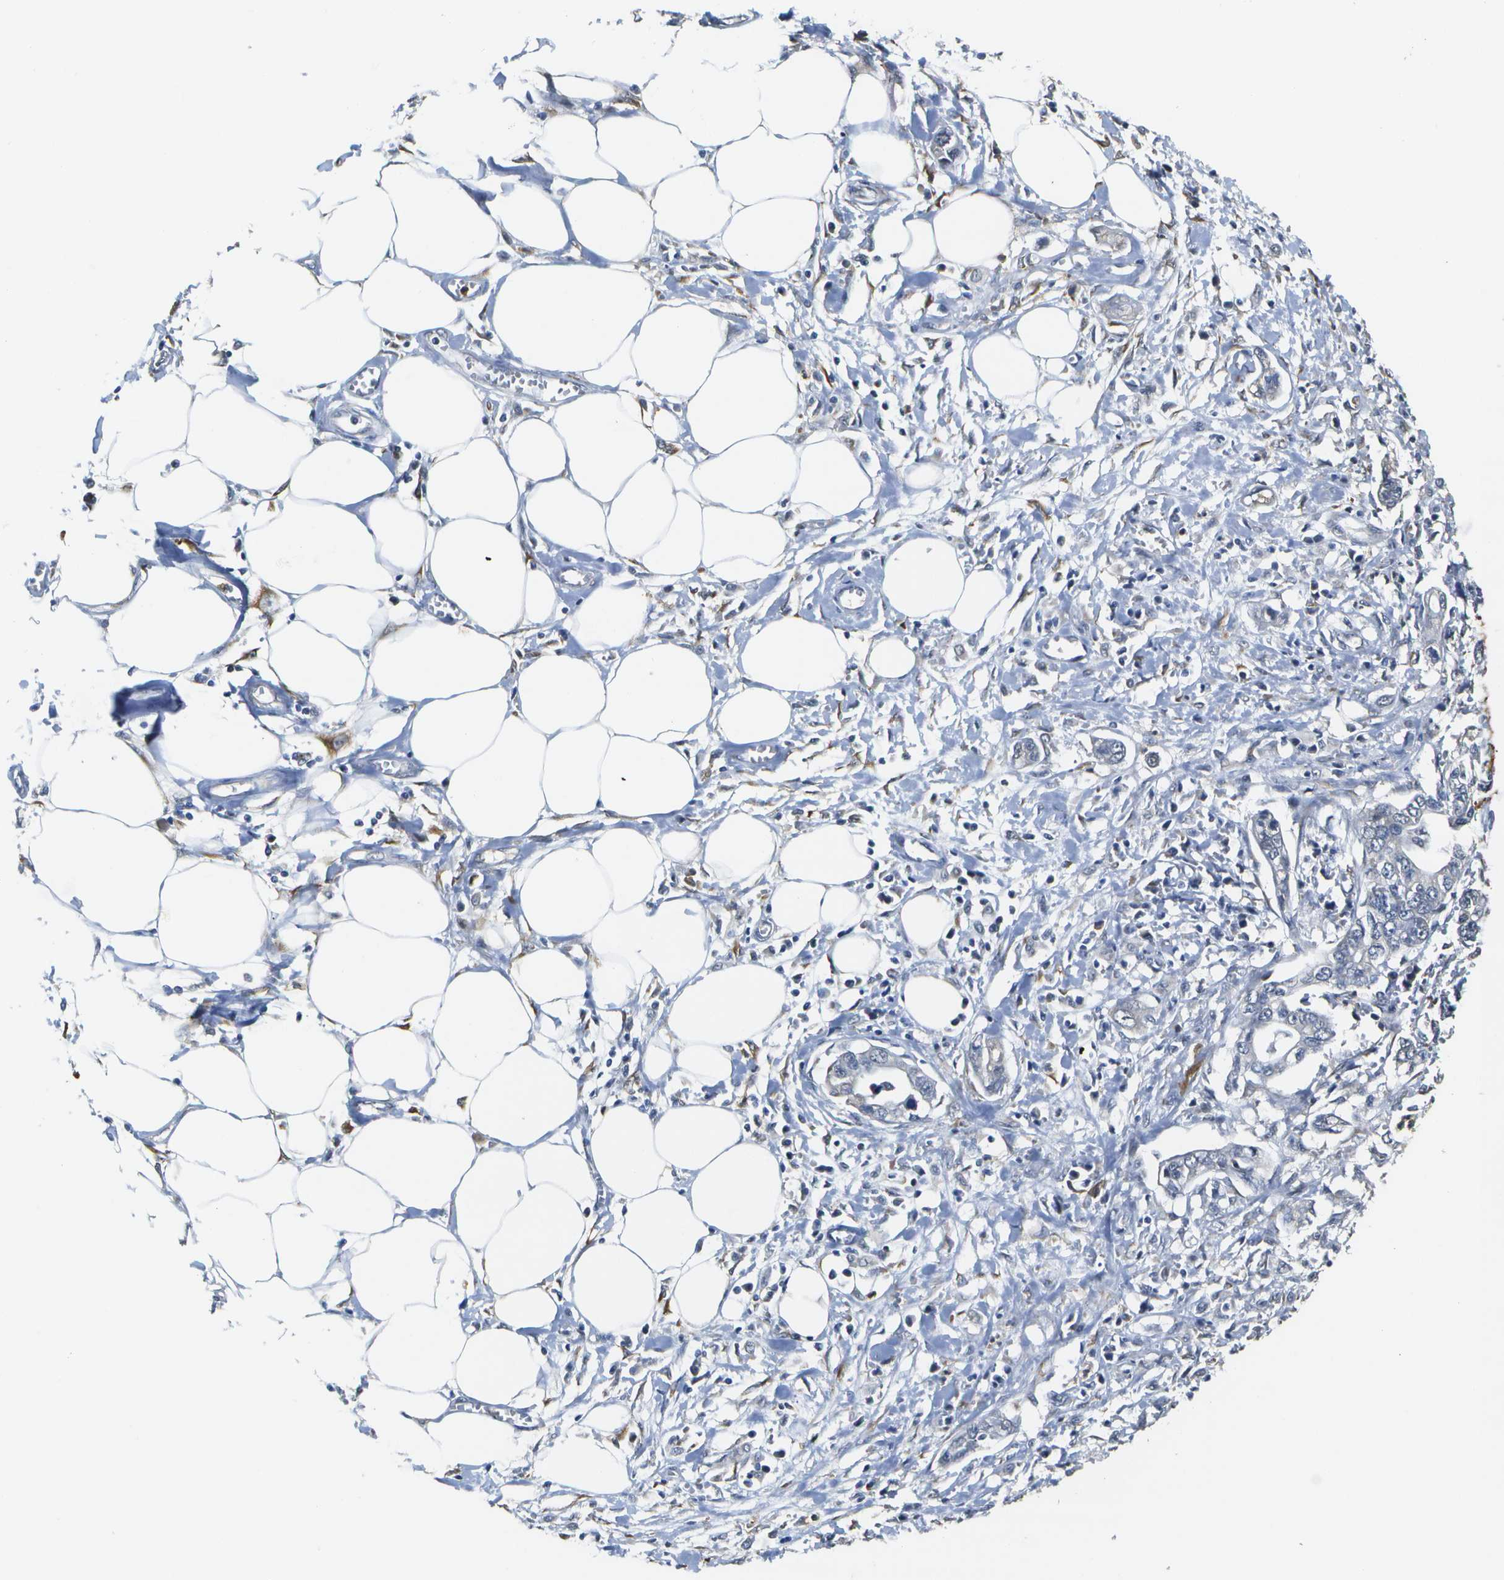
{"staining": {"intensity": "negative", "quantity": "none", "location": "none"}, "tissue": "pancreatic cancer", "cell_type": "Tumor cells", "image_type": "cancer", "snomed": [{"axis": "morphology", "description": "Adenocarcinoma, NOS"}, {"axis": "topography", "description": "Pancreas"}], "caption": "The image shows no staining of tumor cells in pancreatic cancer.", "gene": "DSE", "patient": {"sex": "male", "age": 56}}